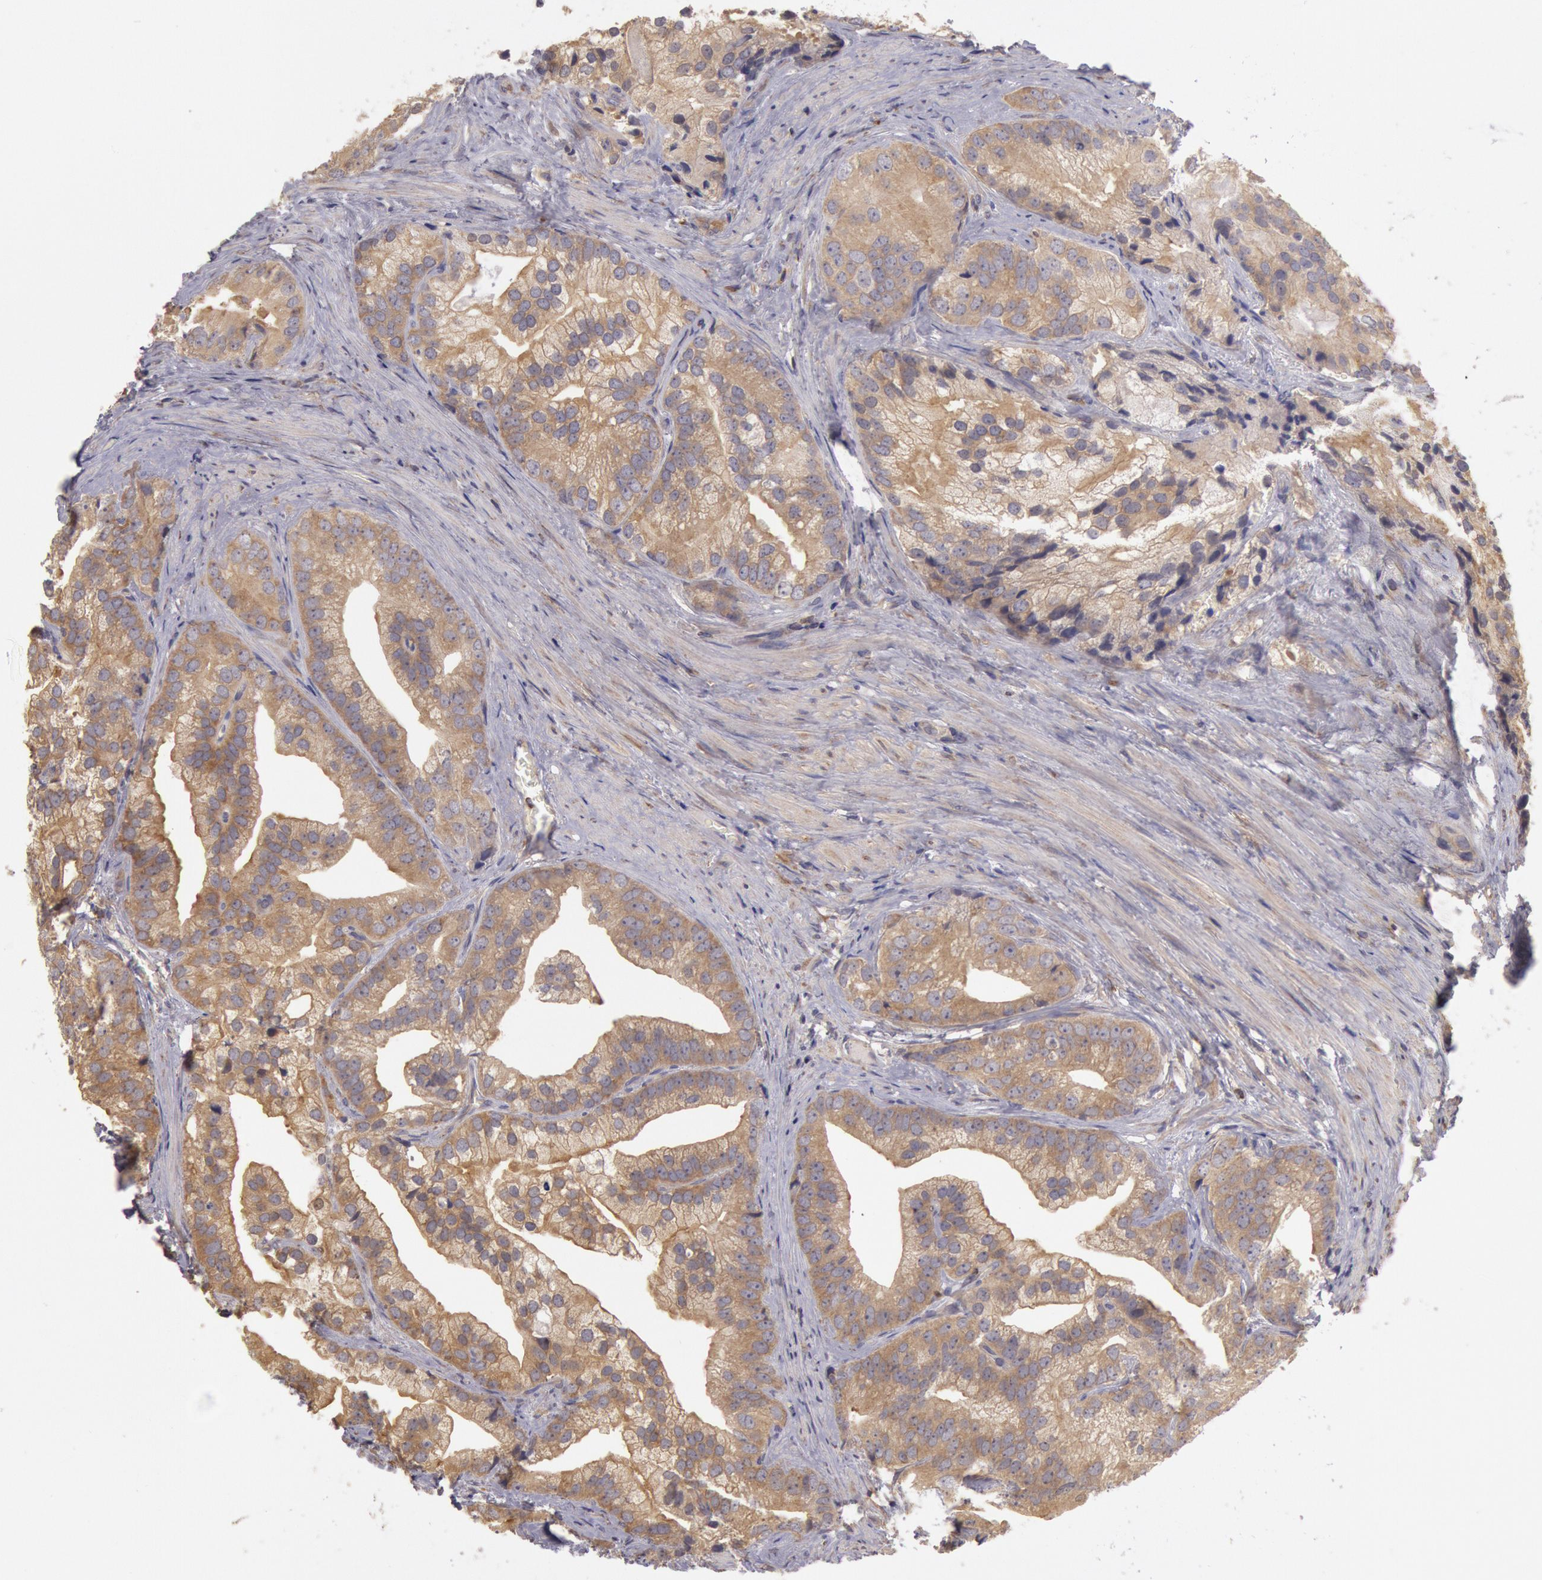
{"staining": {"intensity": "moderate", "quantity": ">75%", "location": "cytoplasmic/membranous"}, "tissue": "prostate cancer", "cell_type": "Tumor cells", "image_type": "cancer", "snomed": [{"axis": "morphology", "description": "Adenocarcinoma, Low grade"}, {"axis": "topography", "description": "Prostate"}], "caption": "Immunohistochemistry photomicrograph of neoplastic tissue: prostate low-grade adenocarcinoma stained using immunohistochemistry (IHC) reveals medium levels of moderate protein expression localized specifically in the cytoplasmic/membranous of tumor cells, appearing as a cytoplasmic/membranous brown color.", "gene": "NMT2", "patient": {"sex": "male", "age": 71}}